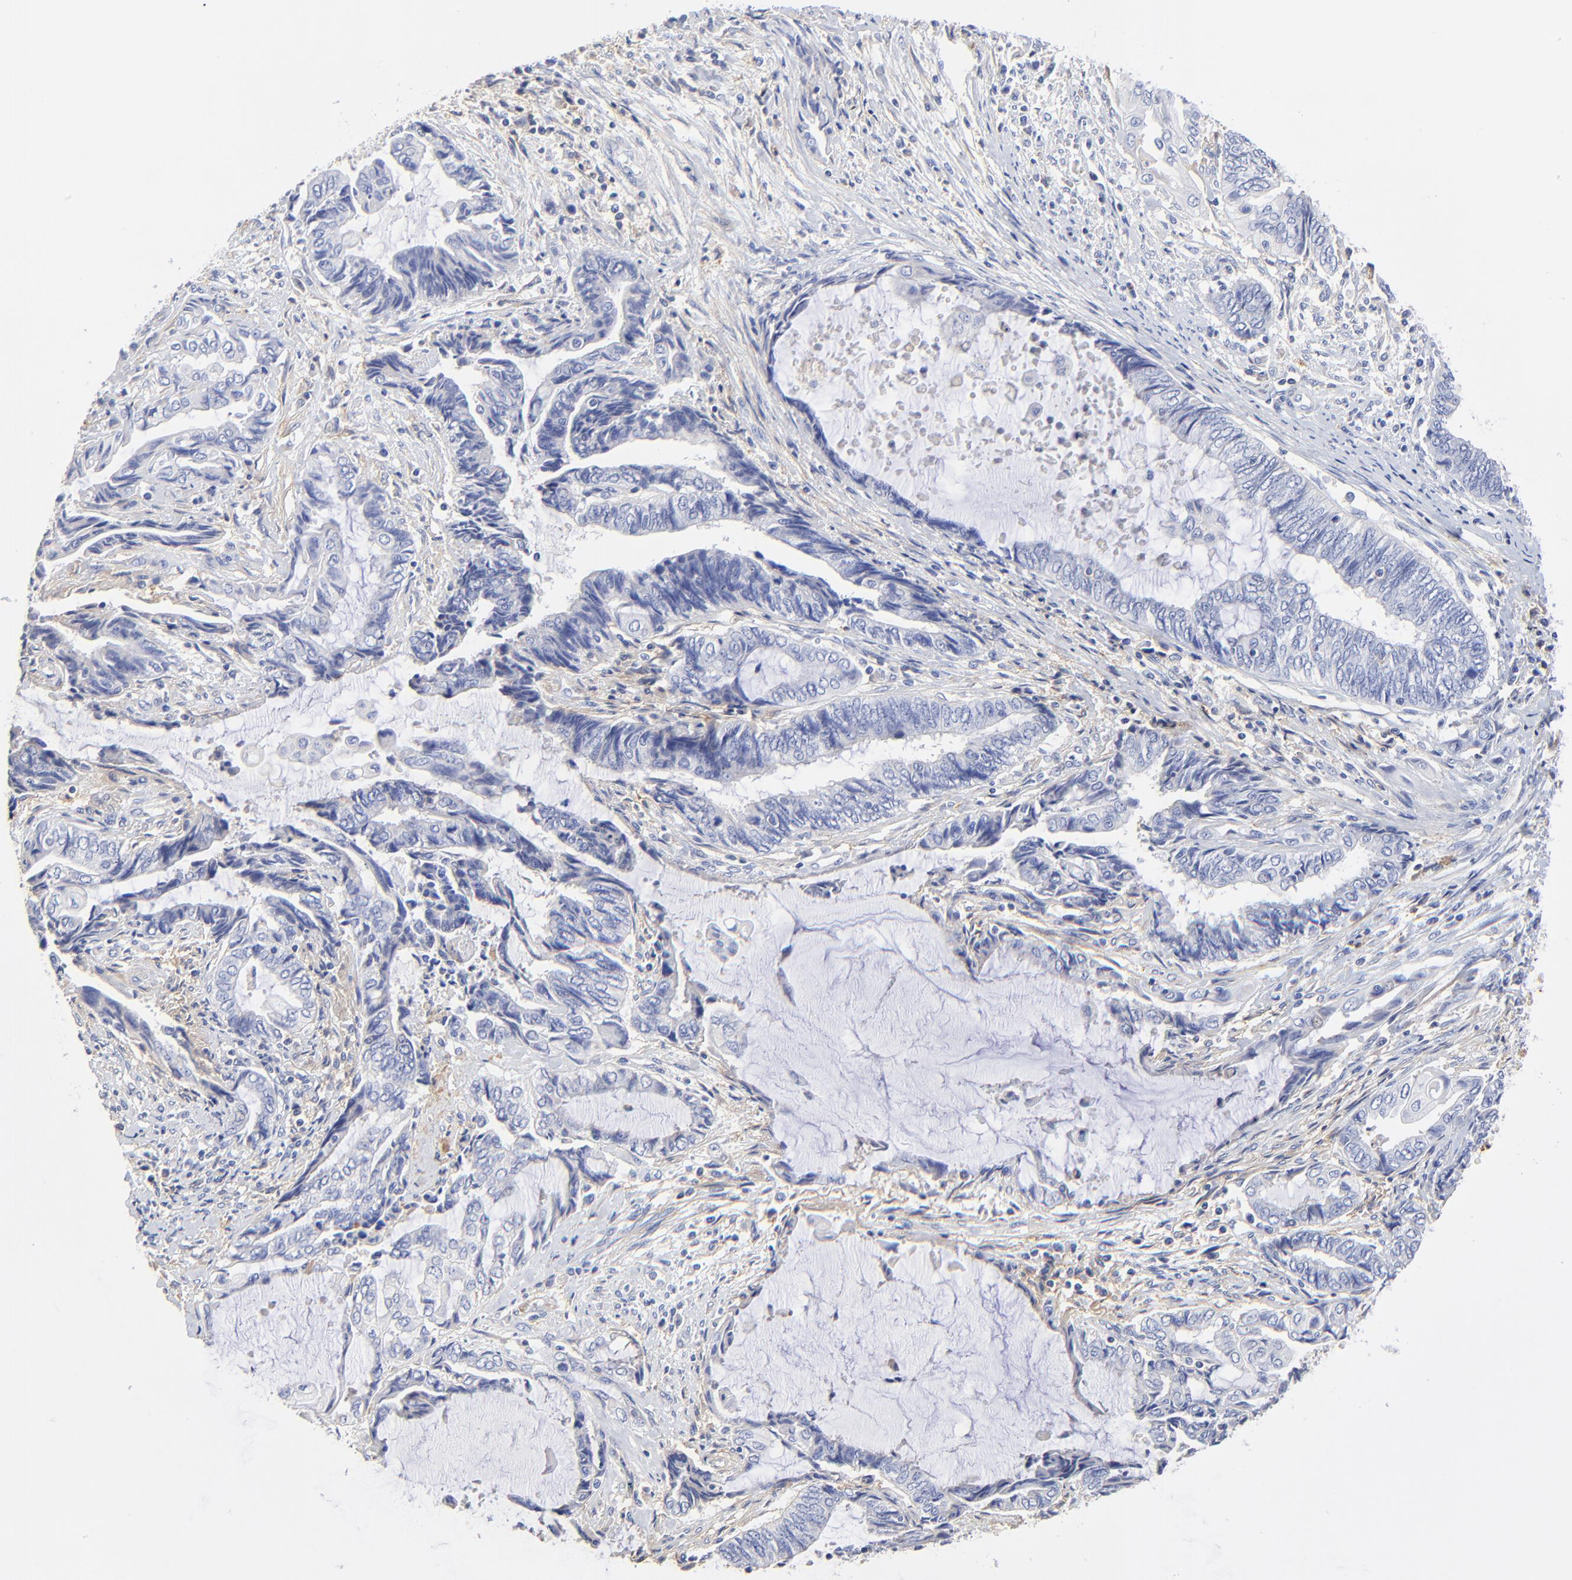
{"staining": {"intensity": "negative", "quantity": "none", "location": "none"}, "tissue": "endometrial cancer", "cell_type": "Tumor cells", "image_type": "cancer", "snomed": [{"axis": "morphology", "description": "Adenocarcinoma, NOS"}, {"axis": "topography", "description": "Uterus"}, {"axis": "topography", "description": "Endometrium"}], "caption": "This is an immunohistochemistry micrograph of human endometrial cancer. There is no staining in tumor cells.", "gene": "MDGA2", "patient": {"sex": "female", "age": 70}}